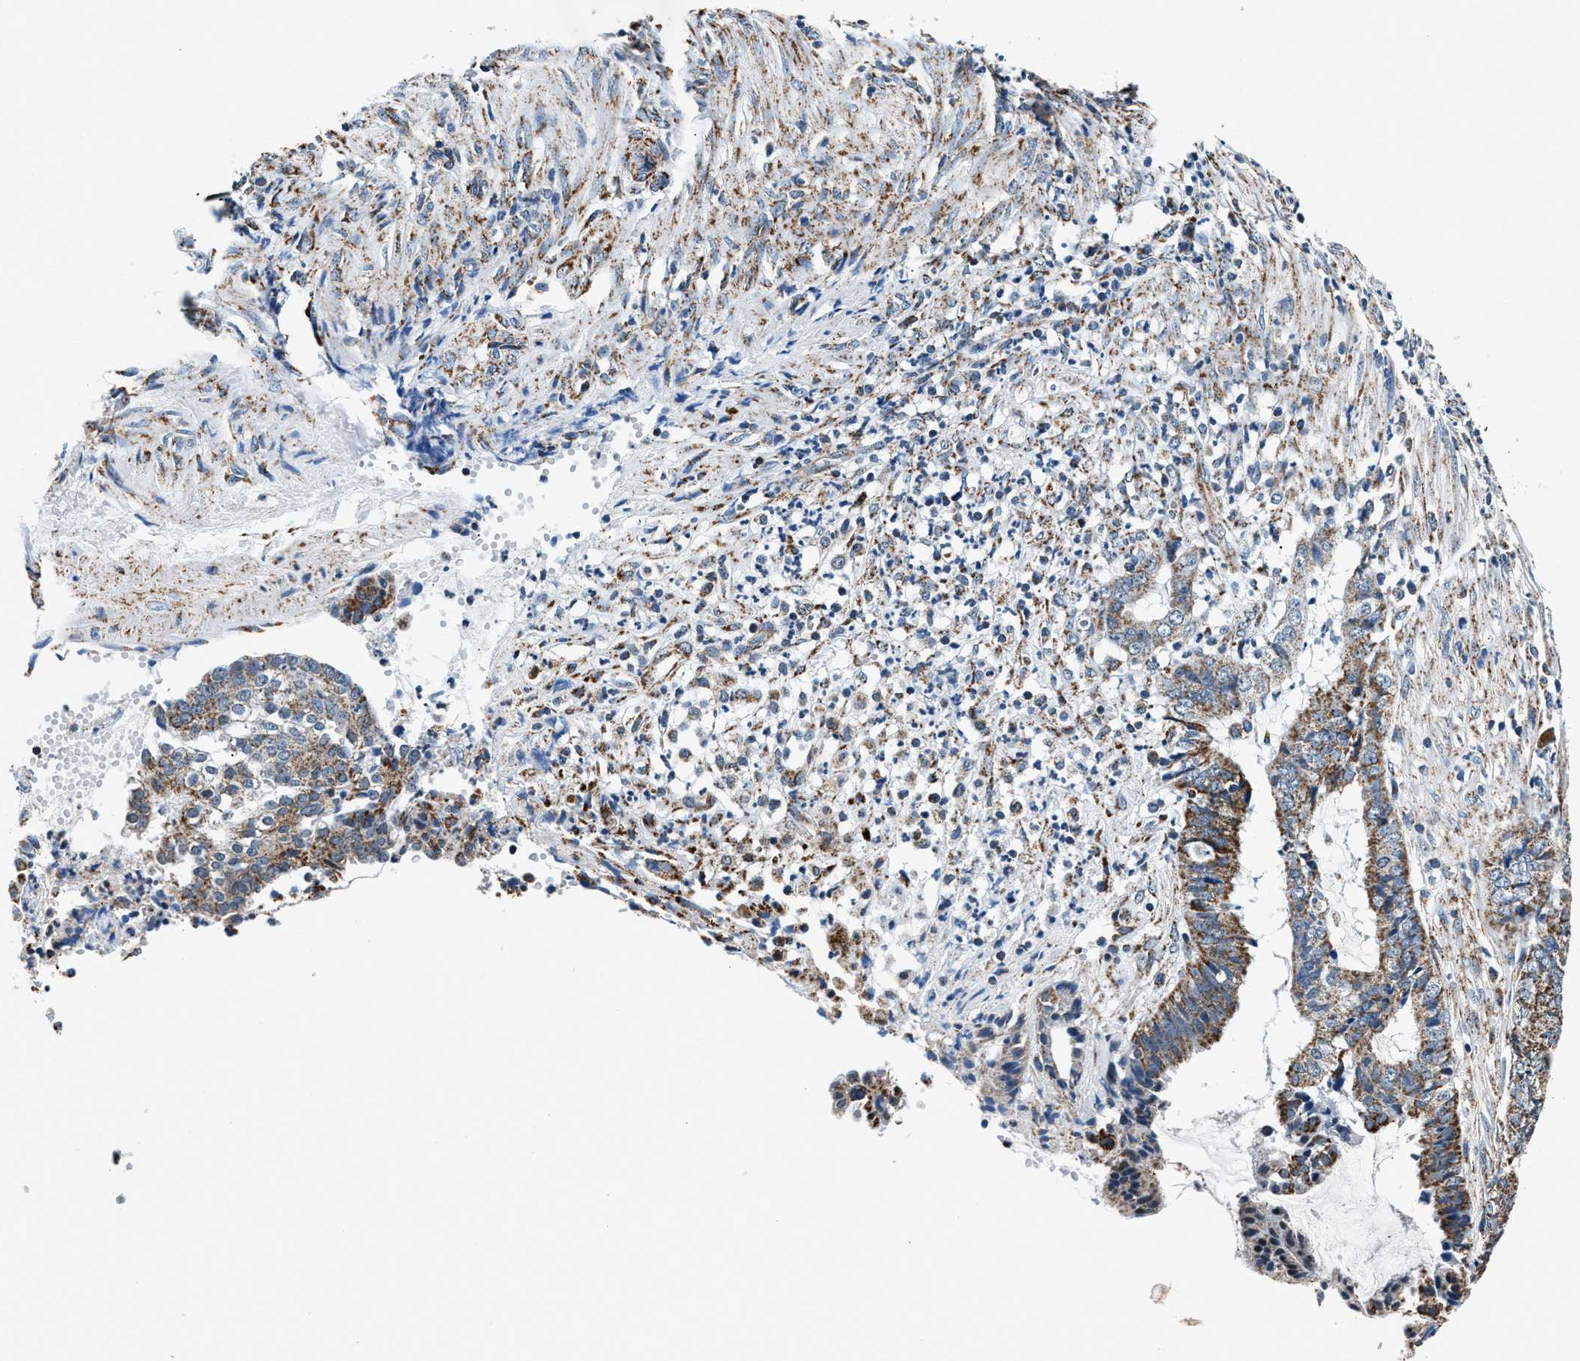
{"staining": {"intensity": "moderate", "quantity": ">75%", "location": "cytoplasmic/membranous"}, "tissue": "endometrial cancer", "cell_type": "Tumor cells", "image_type": "cancer", "snomed": [{"axis": "morphology", "description": "Adenocarcinoma, NOS"}, {"axis": "topography", "description": "Endometrium"}], "caption": "Moderate cytoplasmic/membranous protein positivity is seen in about >75% of tumor cells in adenocarcinoma (endometrial). (DAB IHC, brown staining for protein, blue staining for nuclei).", "gene": "HIBADH", "patient": {"sex": "female", "age": 51}}